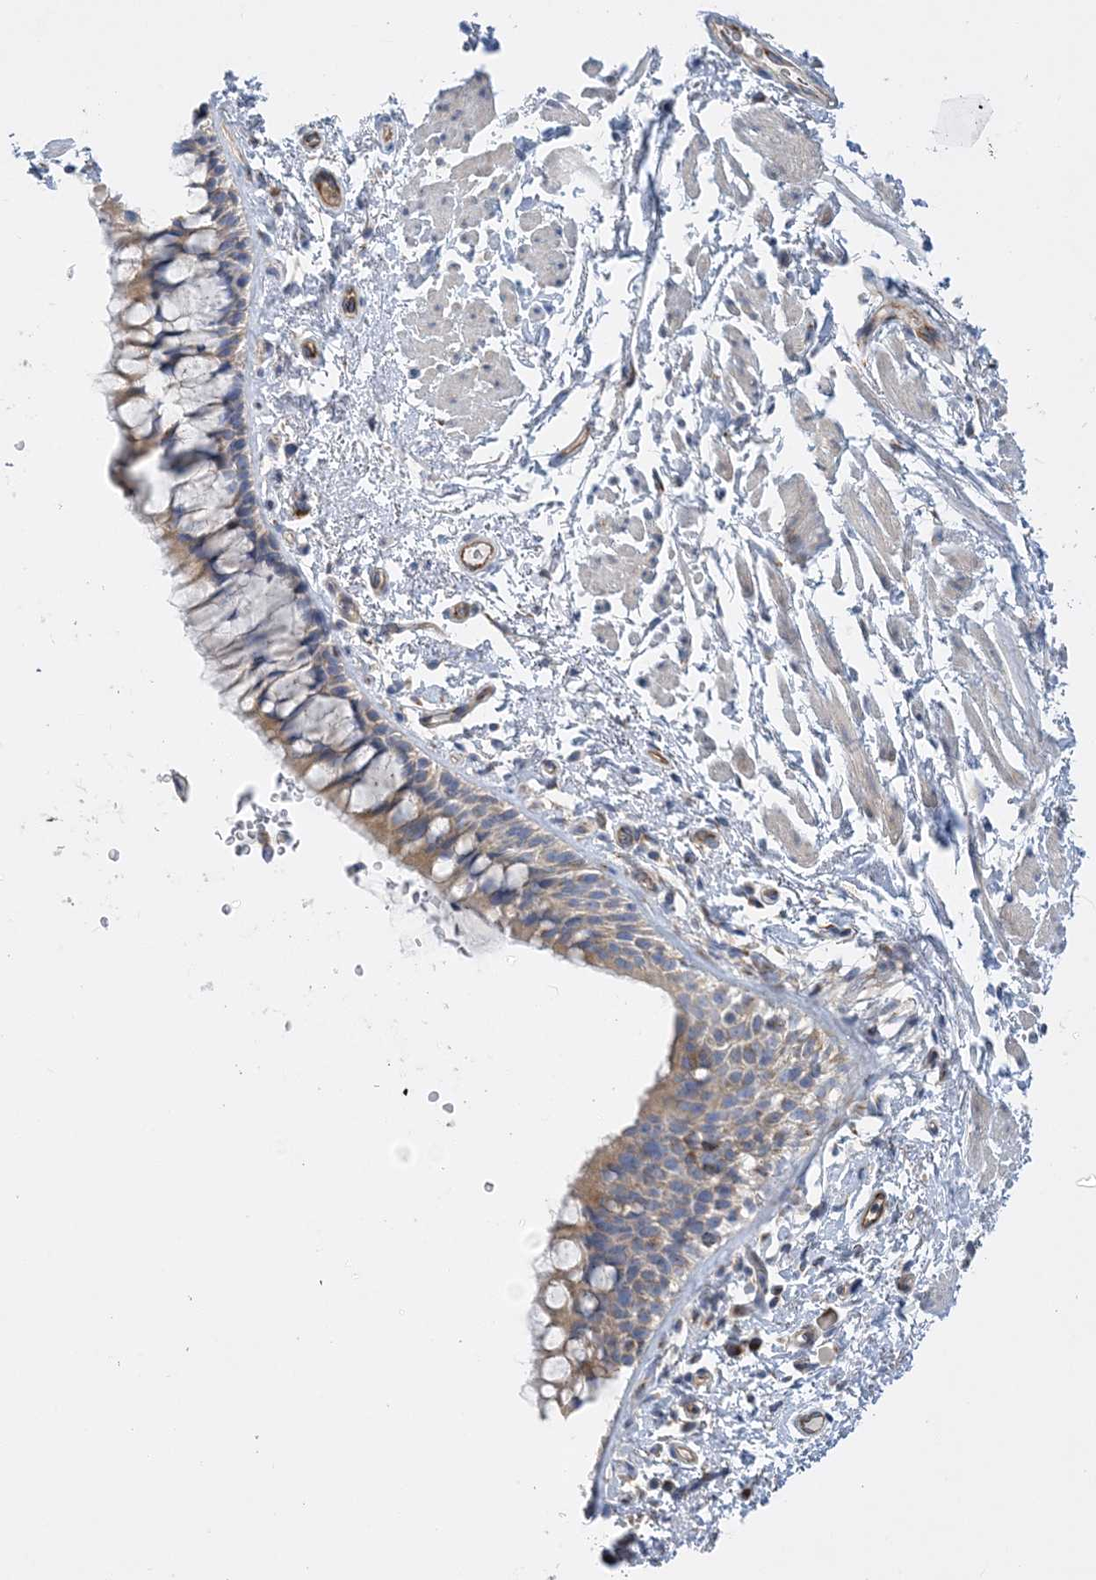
{"staining": {"intensity": "weak", "quantity": "25%-75%", "location": "cytoplasmic/membranous"}, "tissue": "bronchus", "cell_type": "Respiratory epithelial cells", "image_type": "normal", "snomed": [{"axis": "morphology", "description": "Normal tissue, NOS"}, {"axis": "topography", "description": "Cartilage tissue"}, {"axis": "topography", "description": "Bronchus"}], "caption": "A histopathology image showing weak cytoplasmic/membranous staining in about 25%-75% of respiratory epithelial cells in benign bronchus, as visualized by brown immunohistochemical staining.", "gene": "FAM114A2", "patient": {"sex": "female", "age": 73}}